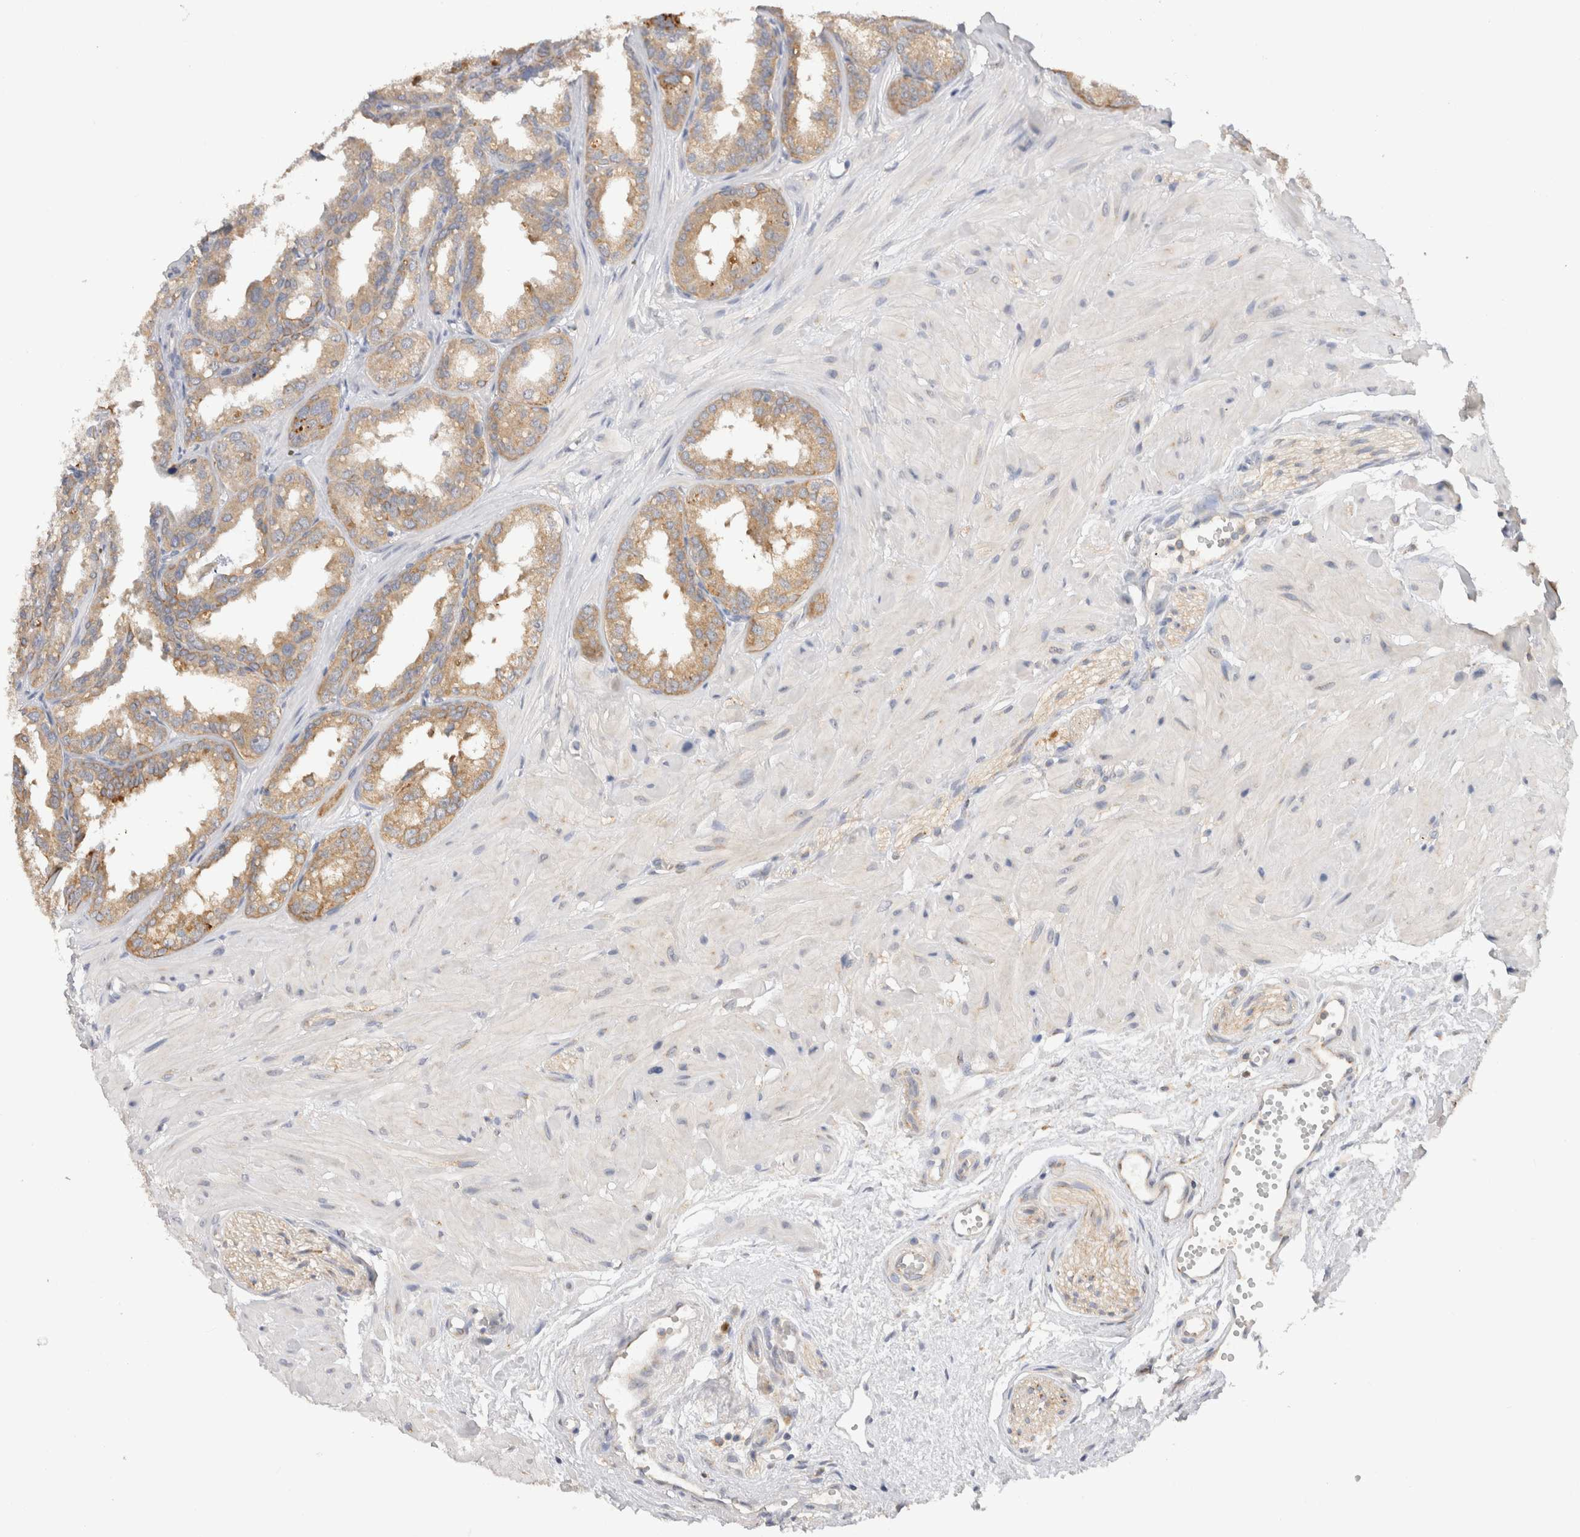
{"staining": {"intensity": "weak", "quantity": "25%-75%", "location": "cytoplasmic/membranous"}, "tissue": "seminal vesicle", "cell_type": "Glandular cells", "image_type": "normal", "snomed": [{"axis": "morphology", "description": "Normal tissue, NOS"}, {"axis": "topography", "description": "Prostate"}, {"axis": "topography", "description": "Seminal veicle"}], "caption": "Immunohistochemical staining of unremarkable human seminal vesicle demonstrates low levels of weak cytoplasmic/membranous positivity in about 25%-75% of glandular cells.", "gene": "GAS1", "patient": {"sex": "male", "age": 51}}